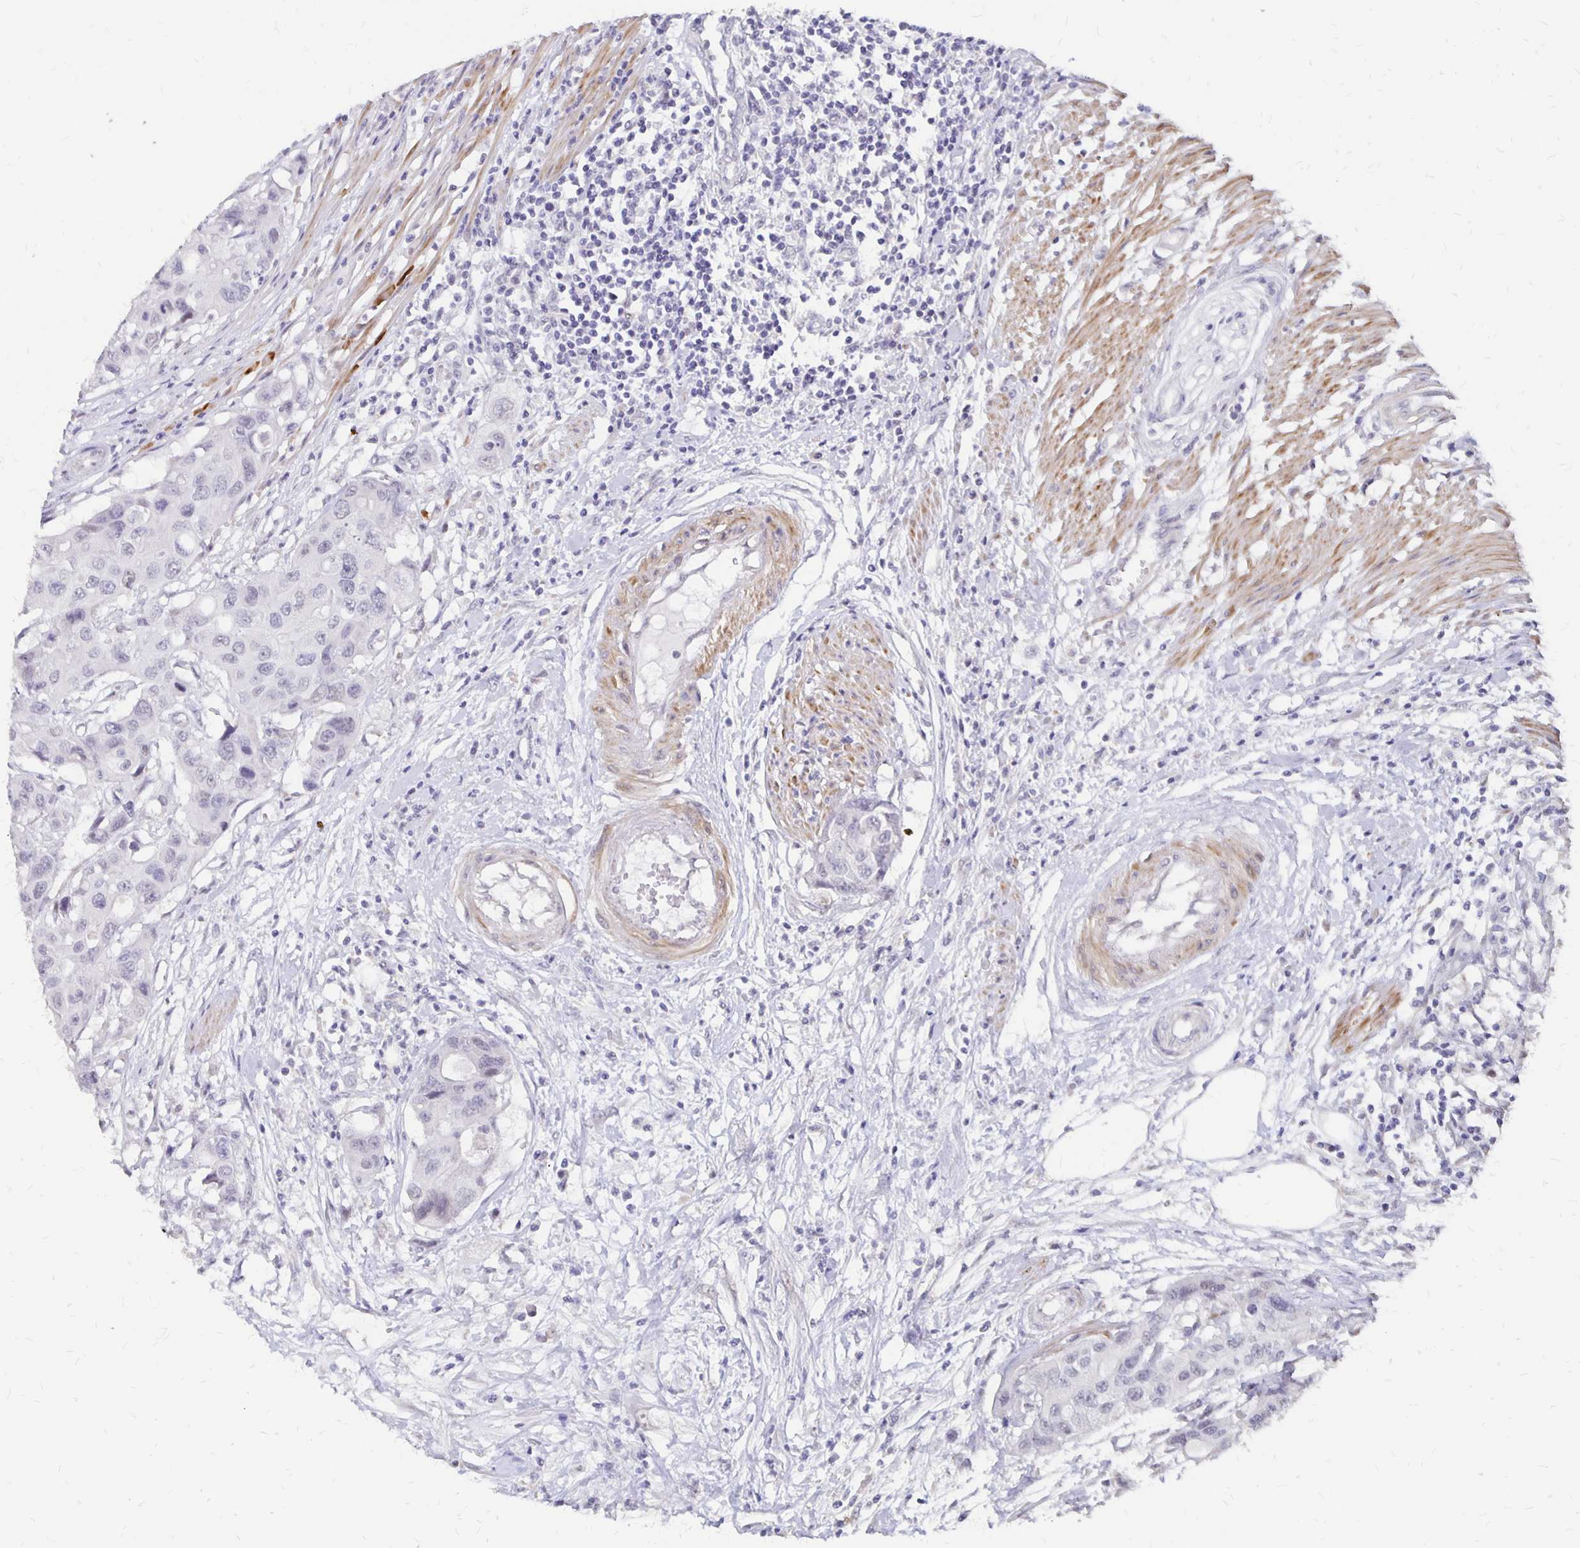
{"staining": {"intensity": "negative", "quantity": "none", "location": "none"}, "tissue": "colorectal cancer", "cell_type": "Tumor cells", "image_type": "cancer", "snomed": [{"axis": "morphology", "description": "Adenocarcinoma, NOS"}, {"axis": "topography", "description": "Colon"}], "caption": "Tumor cells are negative for brown protein staining in adenocarcinoma (colorectal).", "gene": "ATOSB", "patient": {"sex": "male", "age": 77}}